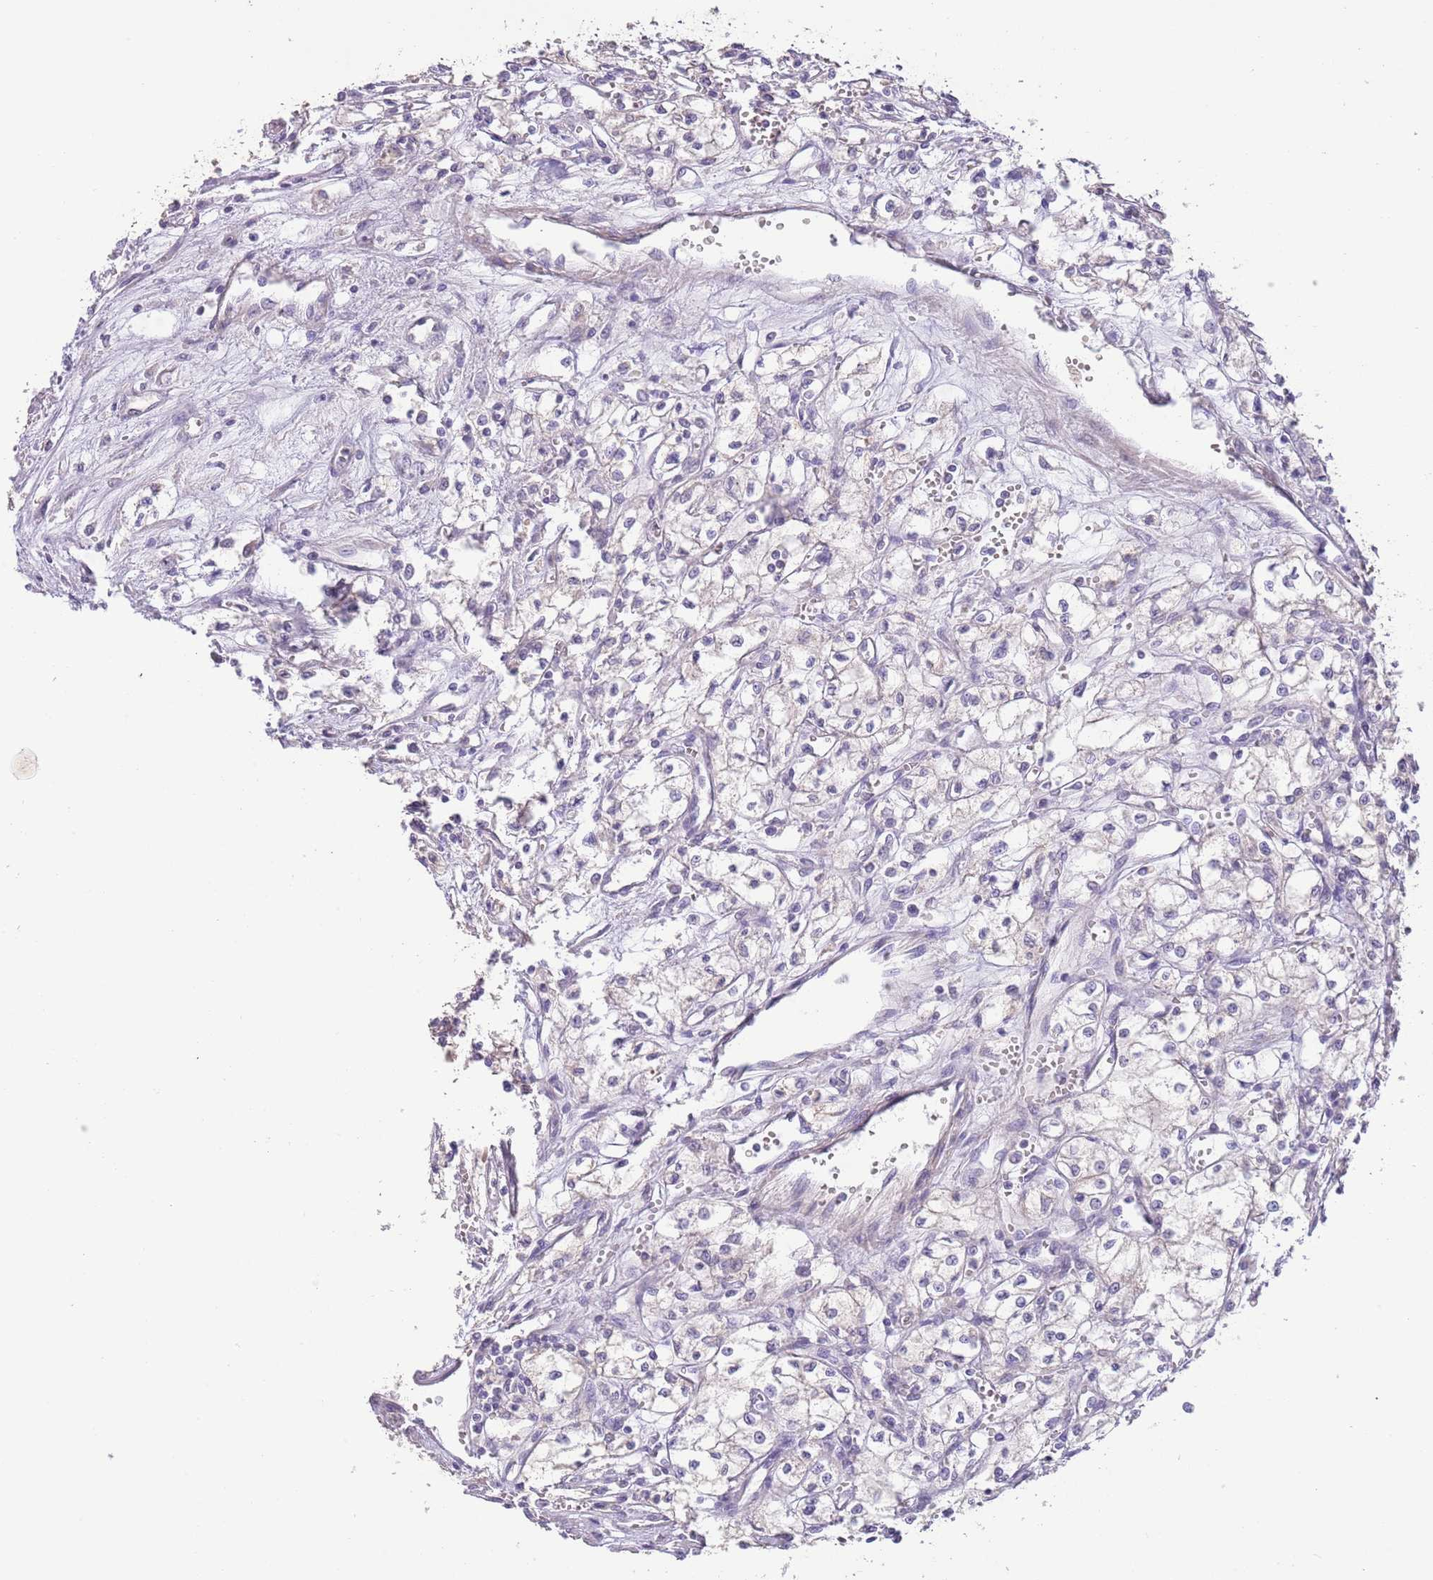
{"staining": {"intensity": "negative", "quantity": "none", "location": "none"}, "tissue": "renal cancer", "cell_type": "Tumor cells", "image_type": "cancer", "snomed": [{"axis": "morphology", "description": "Adenocarcinoma, NOS"}, {"axis": "topography", "description": "Kidney"}], "caption": "Human renal cancer stained for a protein using immunohistochemistry shows no positivity in tumor cells.", "gene": "ZNF658", "patient": {"sex": "male", "age": 59}}